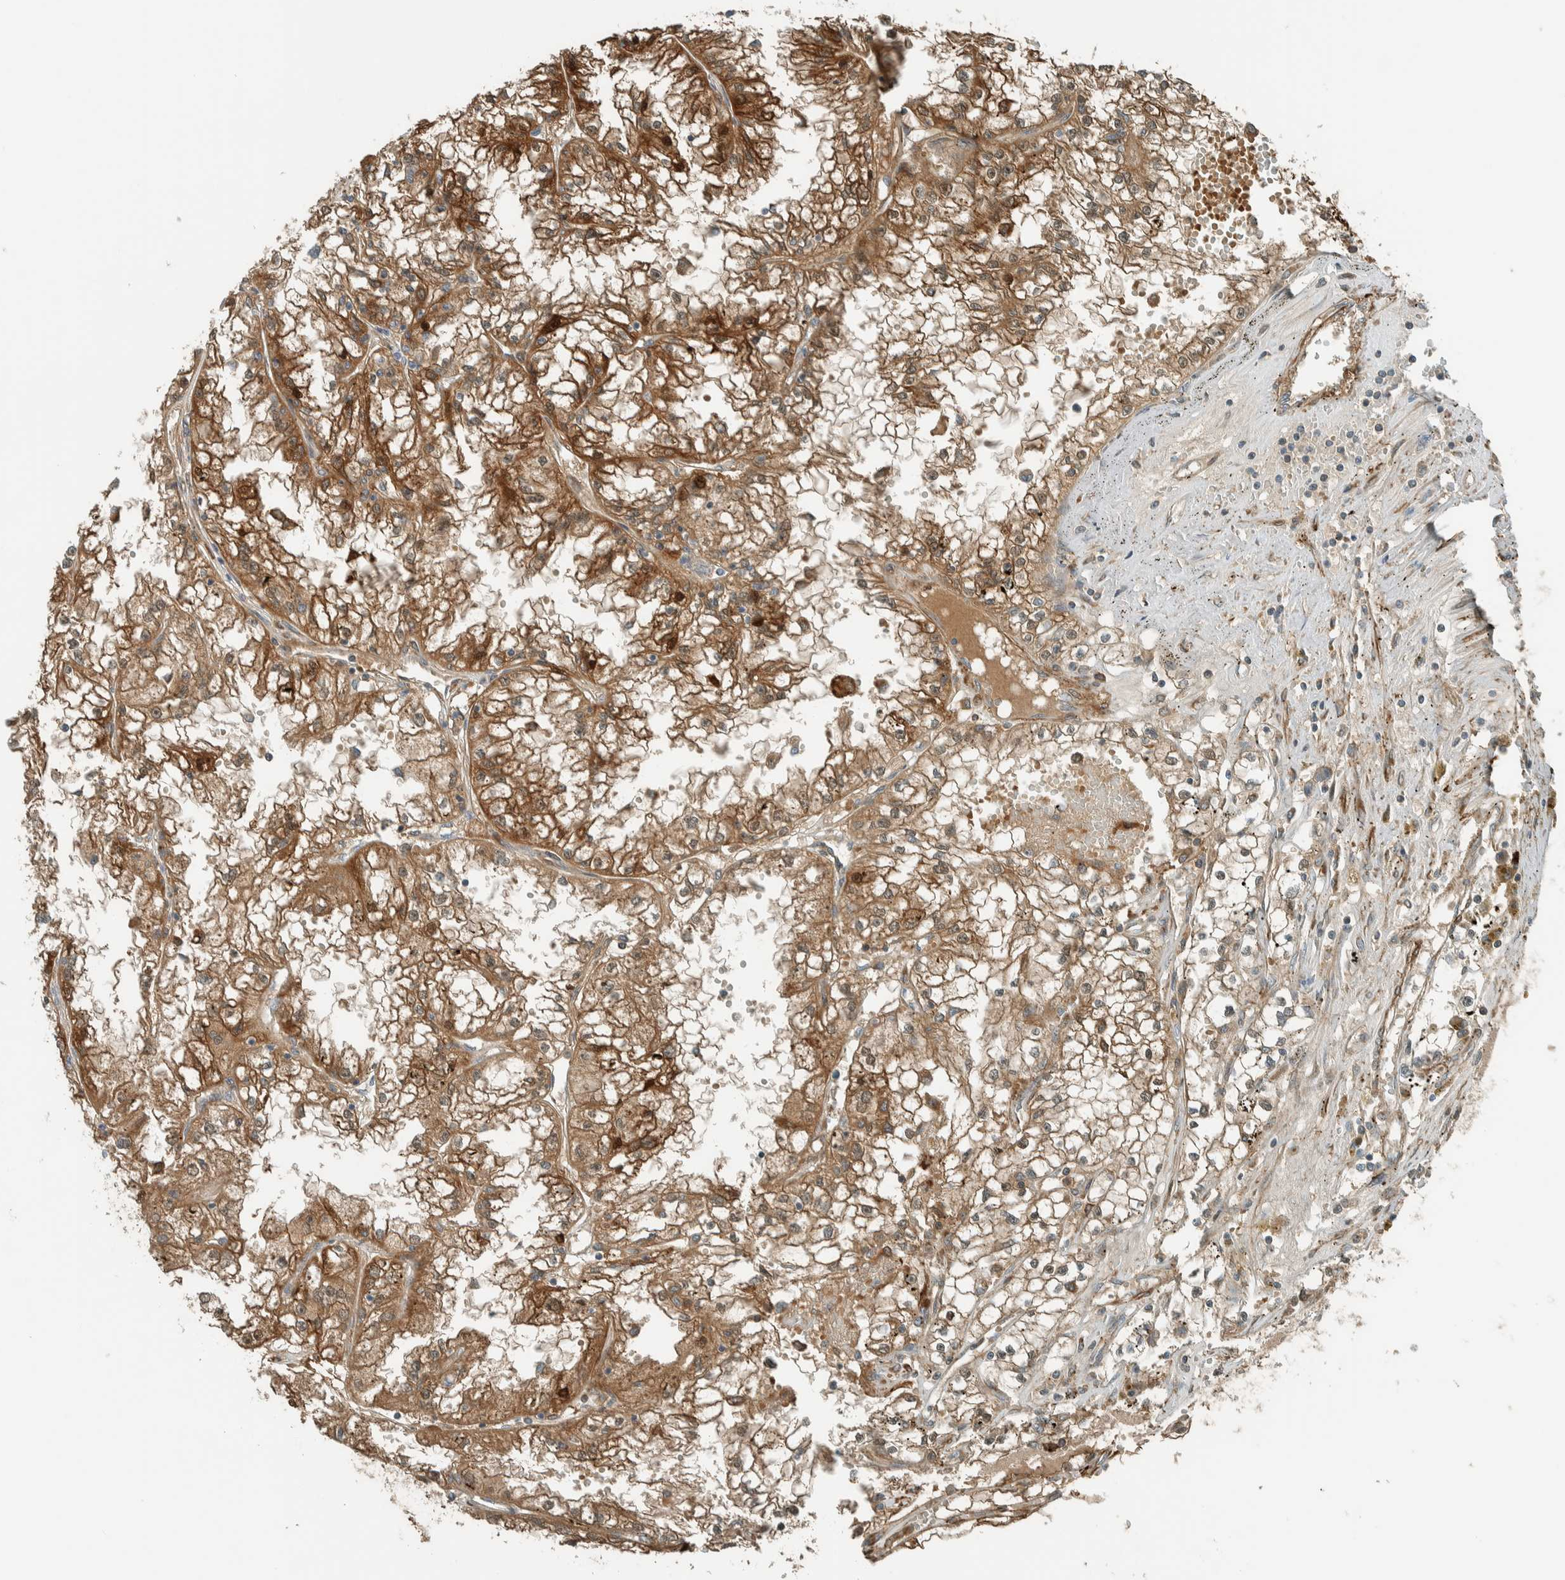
{"staining": {"intensity": "moderate", "quantity": ">75%", "location": "cytoplasmic/membranous,nuclear"}, "tissue": "renal cancer", "cell_type": "Tumor cells", "image_type": "cancer", "snomed": [{"axis": "morphology", "description": "Adenocarcinoma, NOS"}, {"axis": "topography", "description": "Kidney"}], "caption": "High-magnification brightfield microscopy of renal cancer (adenocarcinoma) stained with DAB (brown) and counterstained with hematoxylin (blue). tumor cells exhibit moderate cytoplasmic/membranous and nuclear positivity is identified in approximately>75% of cells.", "gene": "EXOC7", "patient": {"sex": "male", "age": 56}}